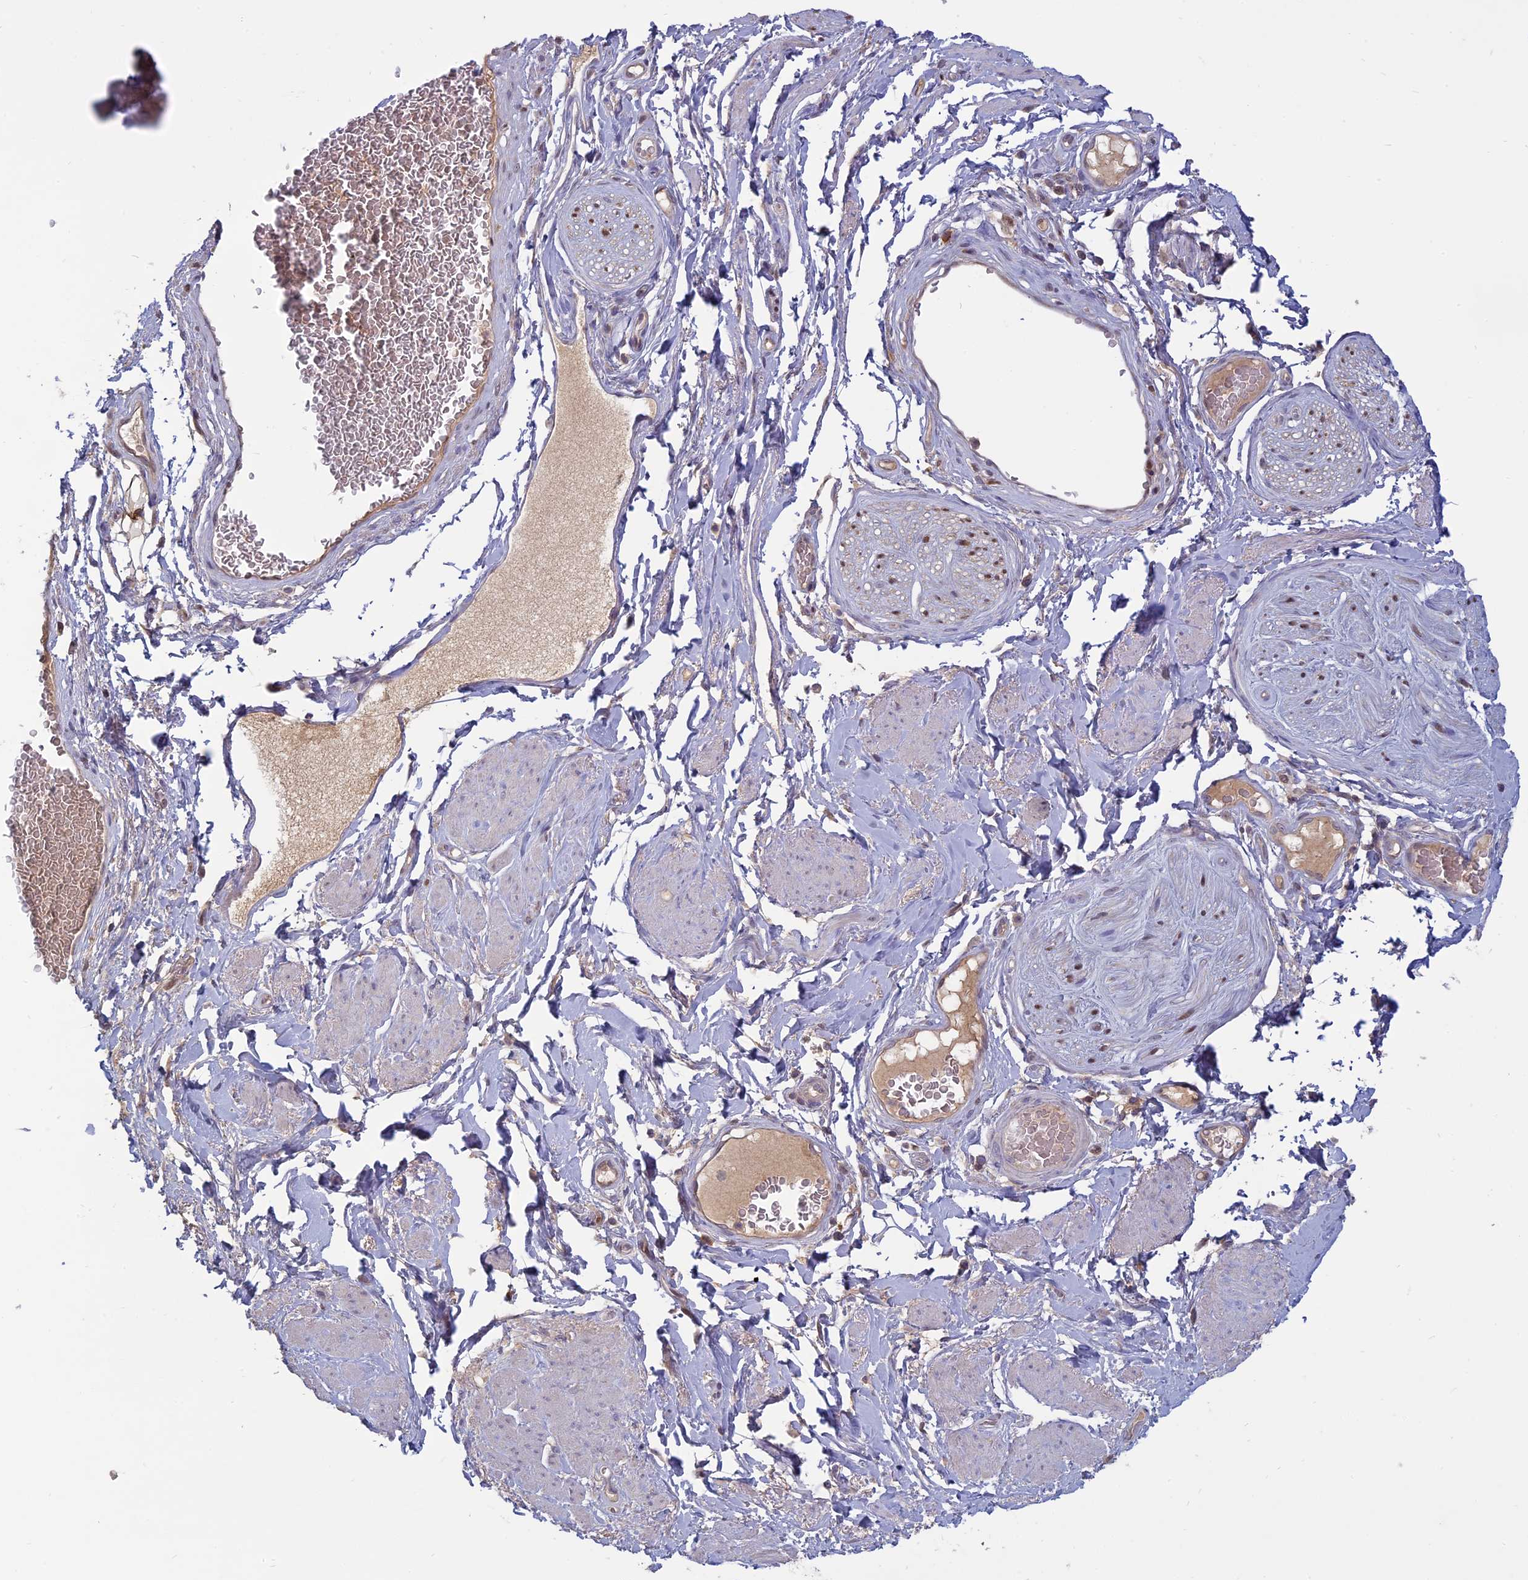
{"staining": {"intensity": "negative", "quantity": "none", "location": "none"}, "tissue": "adipose tissue", "cell_type": "Adipocytes", "image_type": "normal", "snomed": [{"axis": "morphology", "description": "Normal tissue, NOS"}, {"axis": "morphology", "description": "Adenocarcinoma, NOS"}, {"axis": "topography", "description": "Rectum"}, {"axis": "topography", "description": "Vagina"}, {"axis": "topography", "description": "Peripheral nerve tissue"}], "caption": "This is an IHC photomicrograph of unremarkable human adipose tissue. There is no expression in adipocytes.", "gene": "TMEM208", "patient": {"sex": "female", "age": 71}}